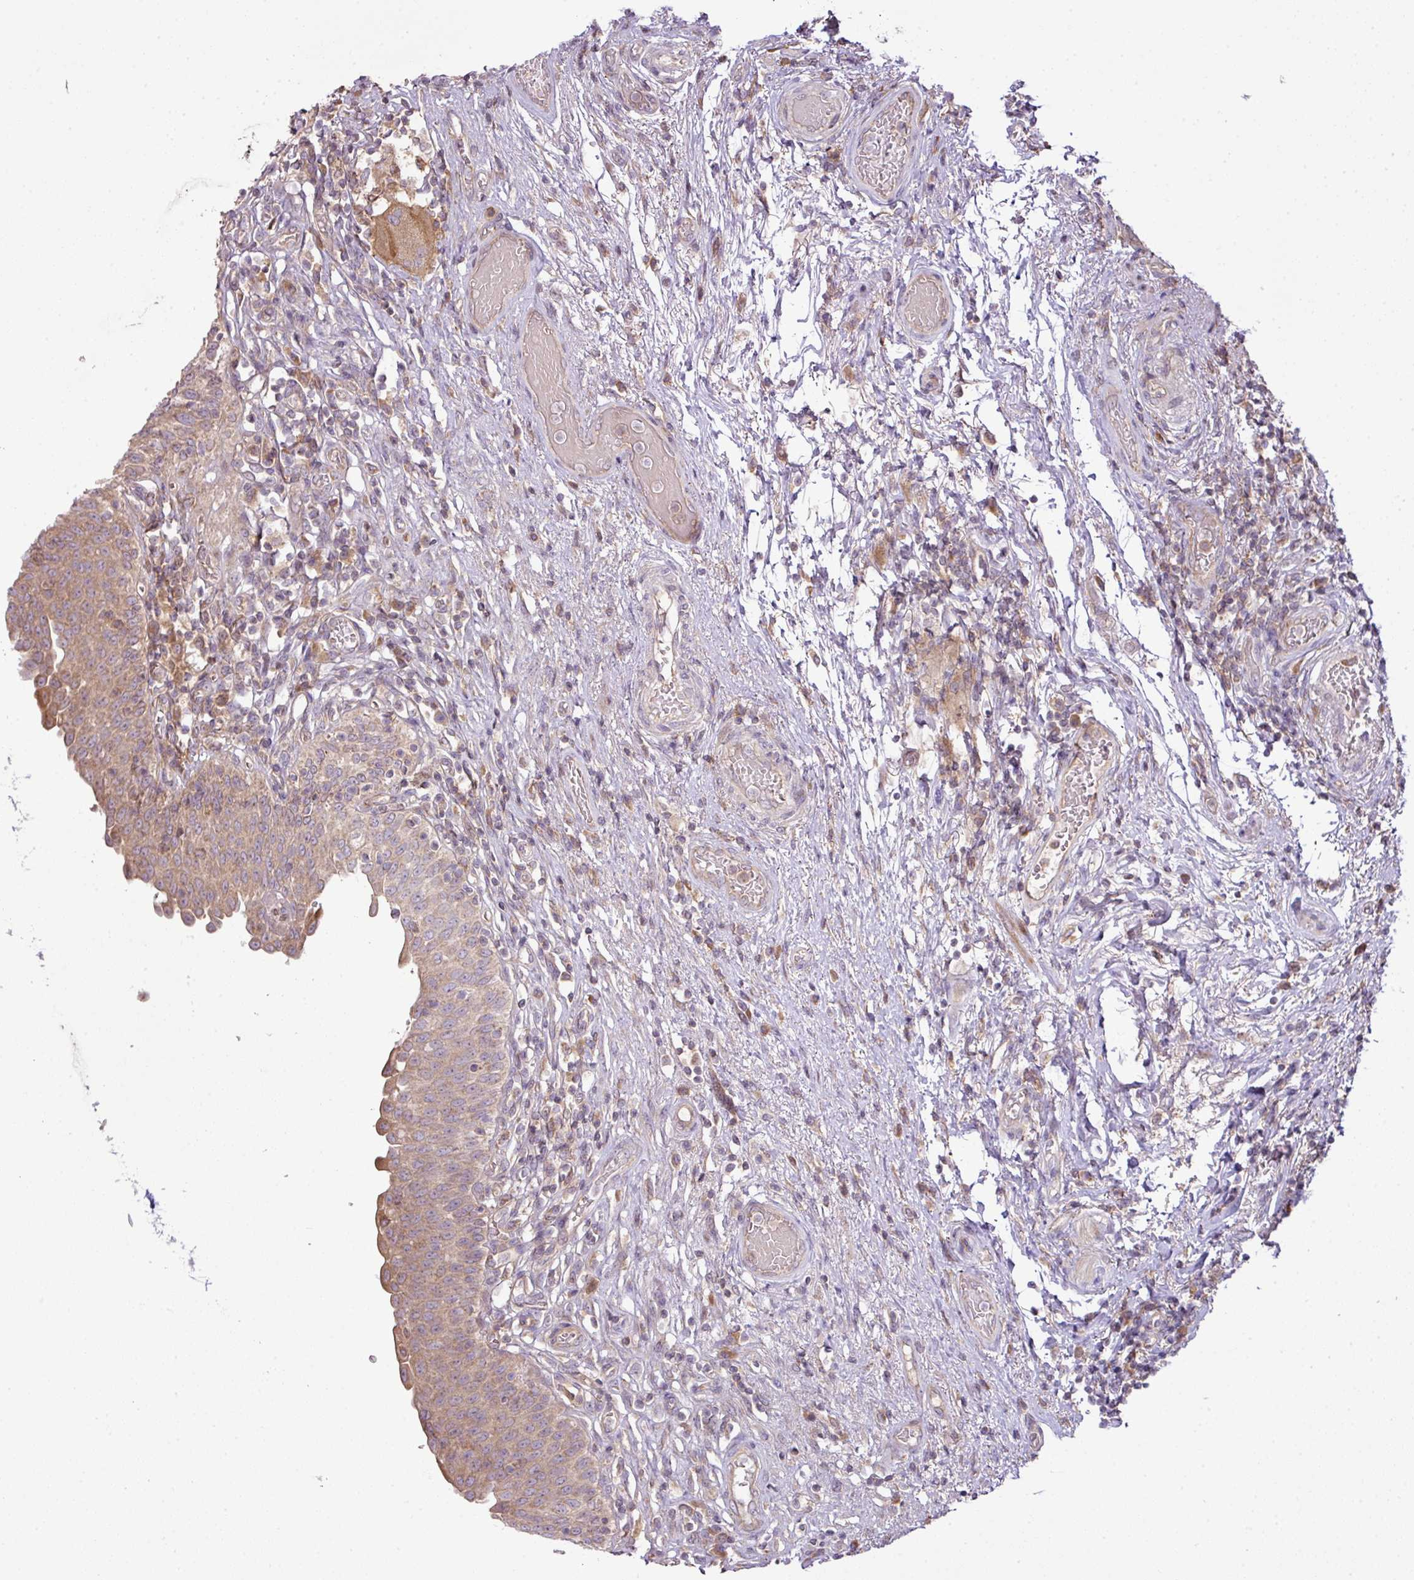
{"staining": {"intensity": "moderate", "quantity": "25%-75%", "location": "cytoplasmic/membranous"}, "tissue": "urinary bladder", "cell_type": "Urothelial cells", "image_type": "normal", "snomed": [{"axis": "morphology", "description": "Normal tissue, NOS"}, {"axis": "topography", "description": "Urinary bladder"}], "caption": "Human urinary bladder stained for a protein (brown) exhibits moderate cytoplasmic/membranous positive staining in approximately 25%-75% of urothelial cells.", "gene": "COX18", "patient": {"sex": "male", "age": 71}}